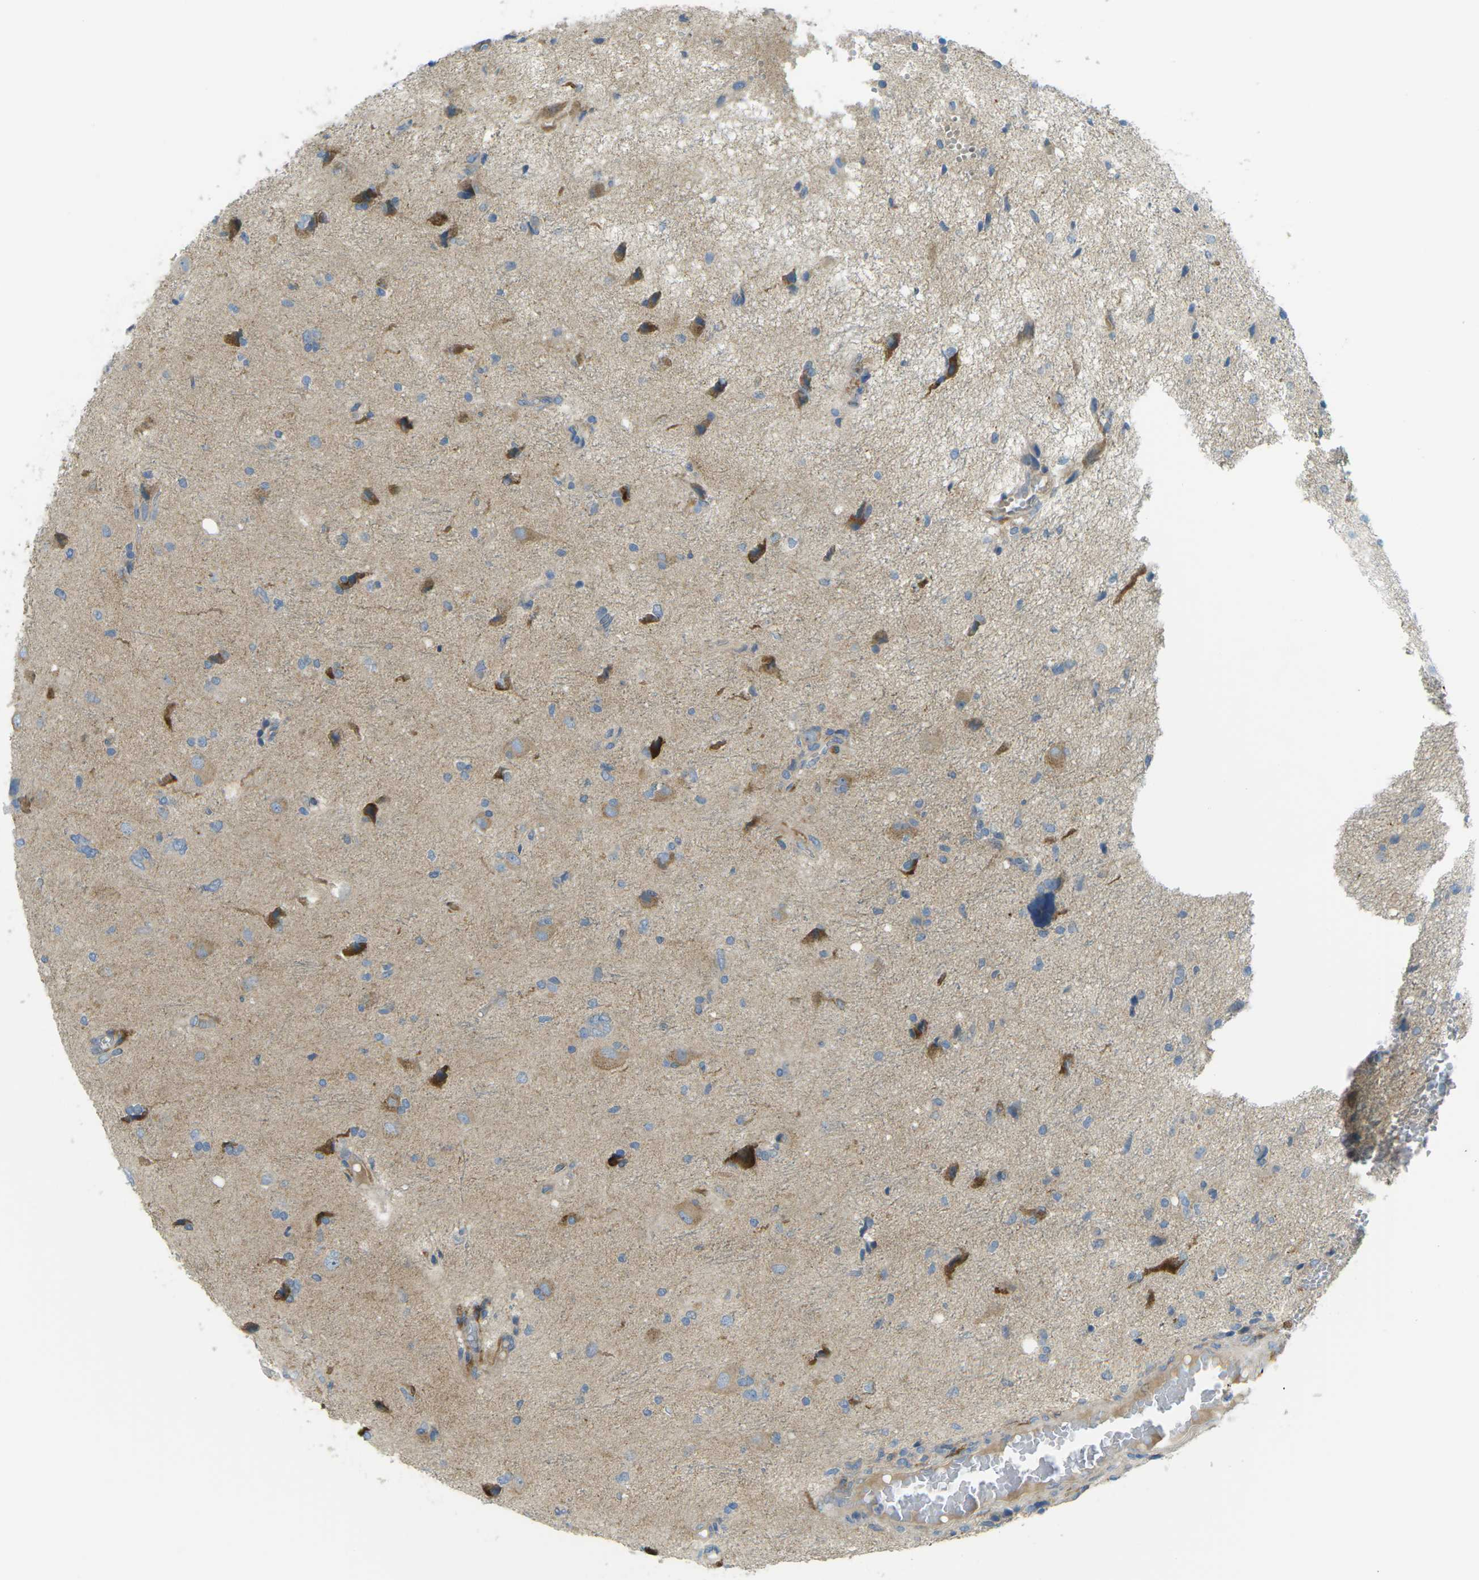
{"staining": {"intensity": "moderate", "quantity": "<25%", "location": "cytoplasmic/membranous"}, "tissue": "glioma", "cell_type": "Tumor cells", "image_type": "cancer", "snomed": [{"axis": "morphology", "description": "Glioma, malignant, High grade"}, {"axis": "topography", "description": "Brain"}], "caption": "Immunohistochemistry staining of high-grade glioma (malignant), which demonstrates low levels of moderate cytoplasmic/membranous expression in approximately <25% of tumor cells indicating moderate cytoplasmic/membranous protein staining. The staining was performed using DAB (3,3'-diaminobenzidine) (brown) for protein detection and nuclei were counterstained in hematoxylin (blue).", "gene": "MYLK4", "patient": {"sex": "female", "age": 59}}